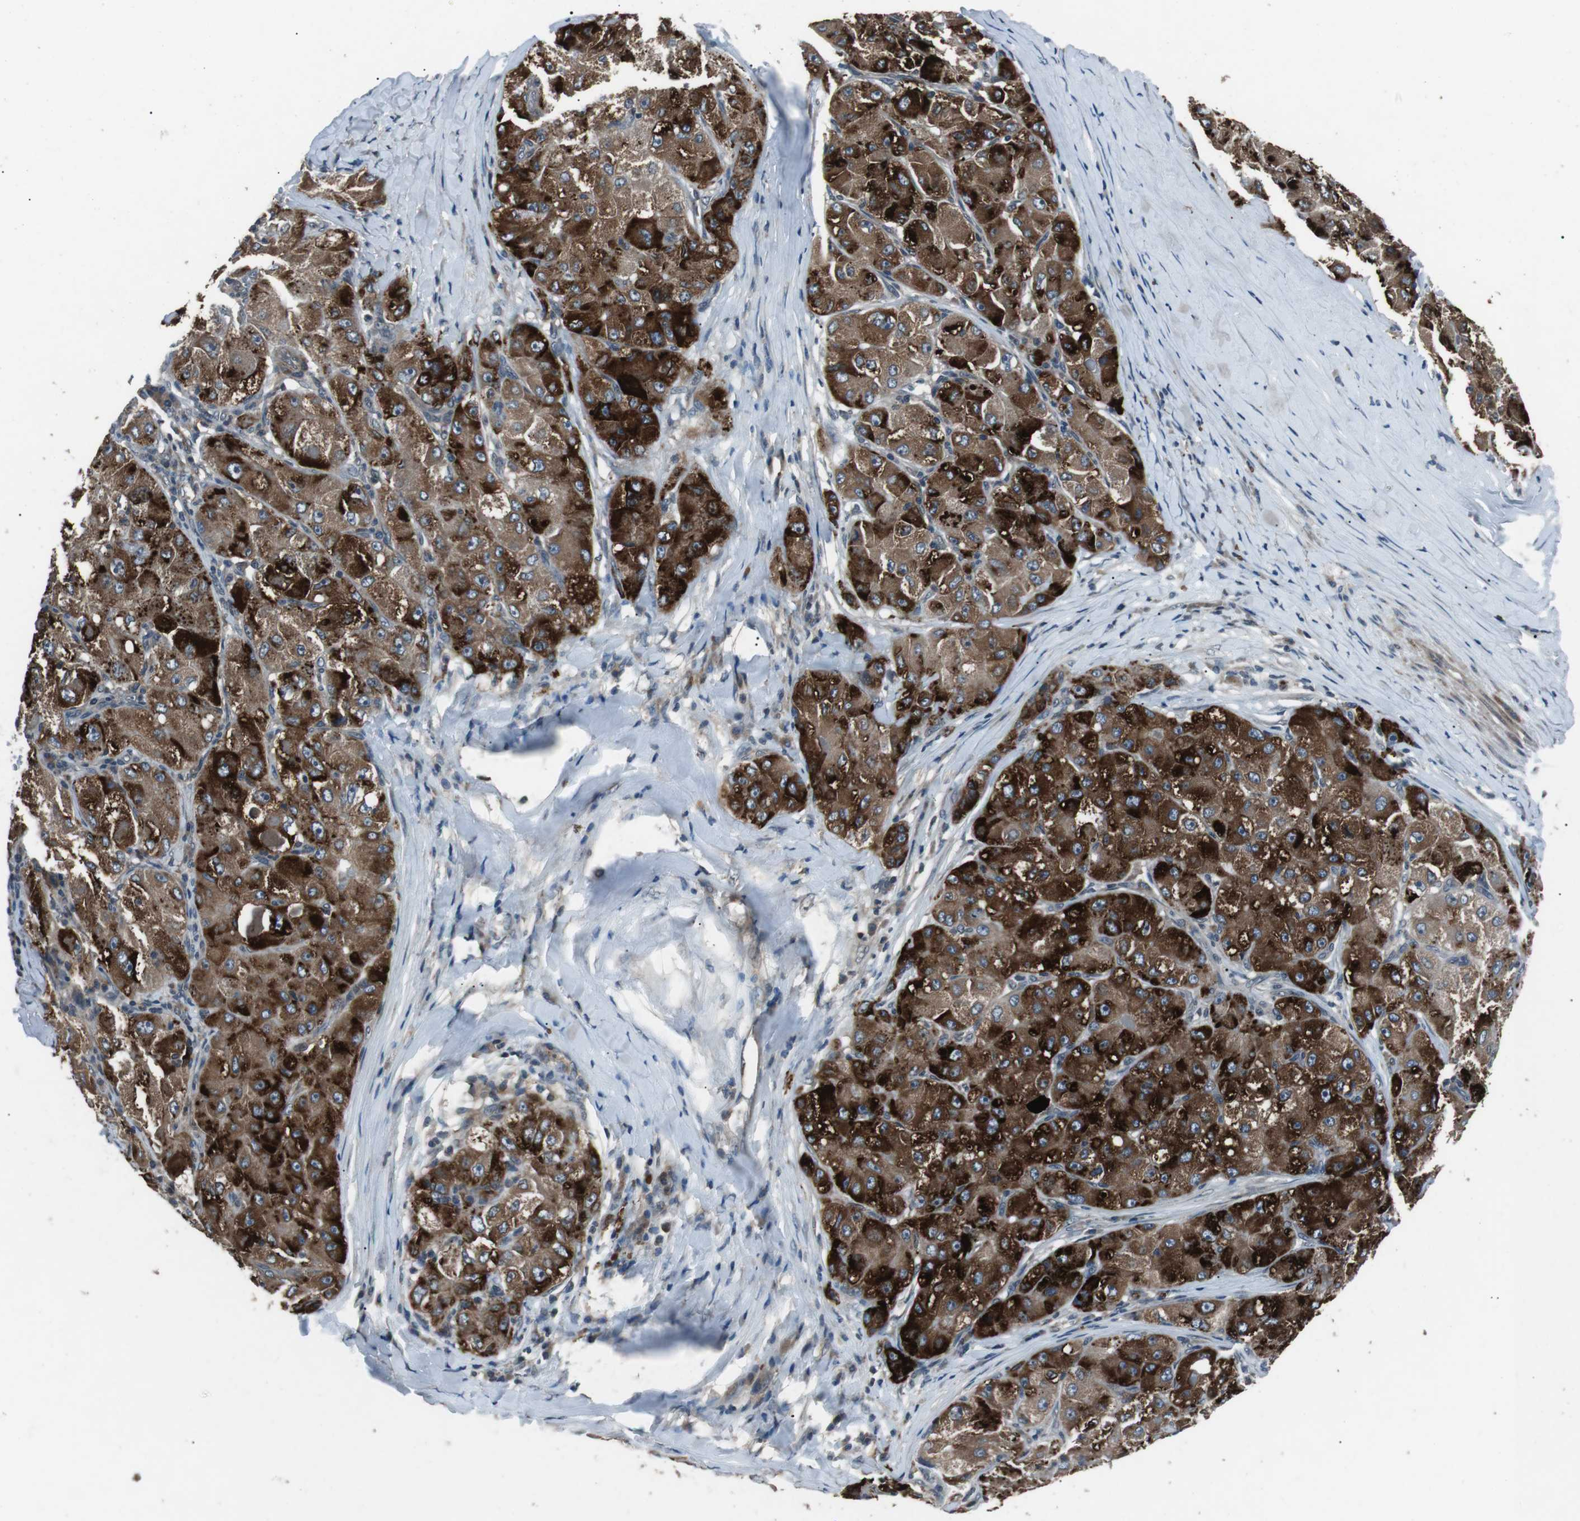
{"staining": {"intensity": "strong", "quantity": ">75%", "location": "cytoplasmic/membranous"}, "tissue": "liver cancer", "cell_type": "Tumor cells", "image_type": "cancer", "snomed": [{"axis": "morphology", "description": "Carcinoma, Hepatocellular, NOS"}, {"axis": "topography", "description": "Liver"}], "caption": "Hepatocellular carcinoma (liver) stained with a brown dye shows strong cytoplasmic/membranous positive expression in about >75% of tumor cells.", "gene": "NEK7", "patient": {"sex": "male", "age": 80}}